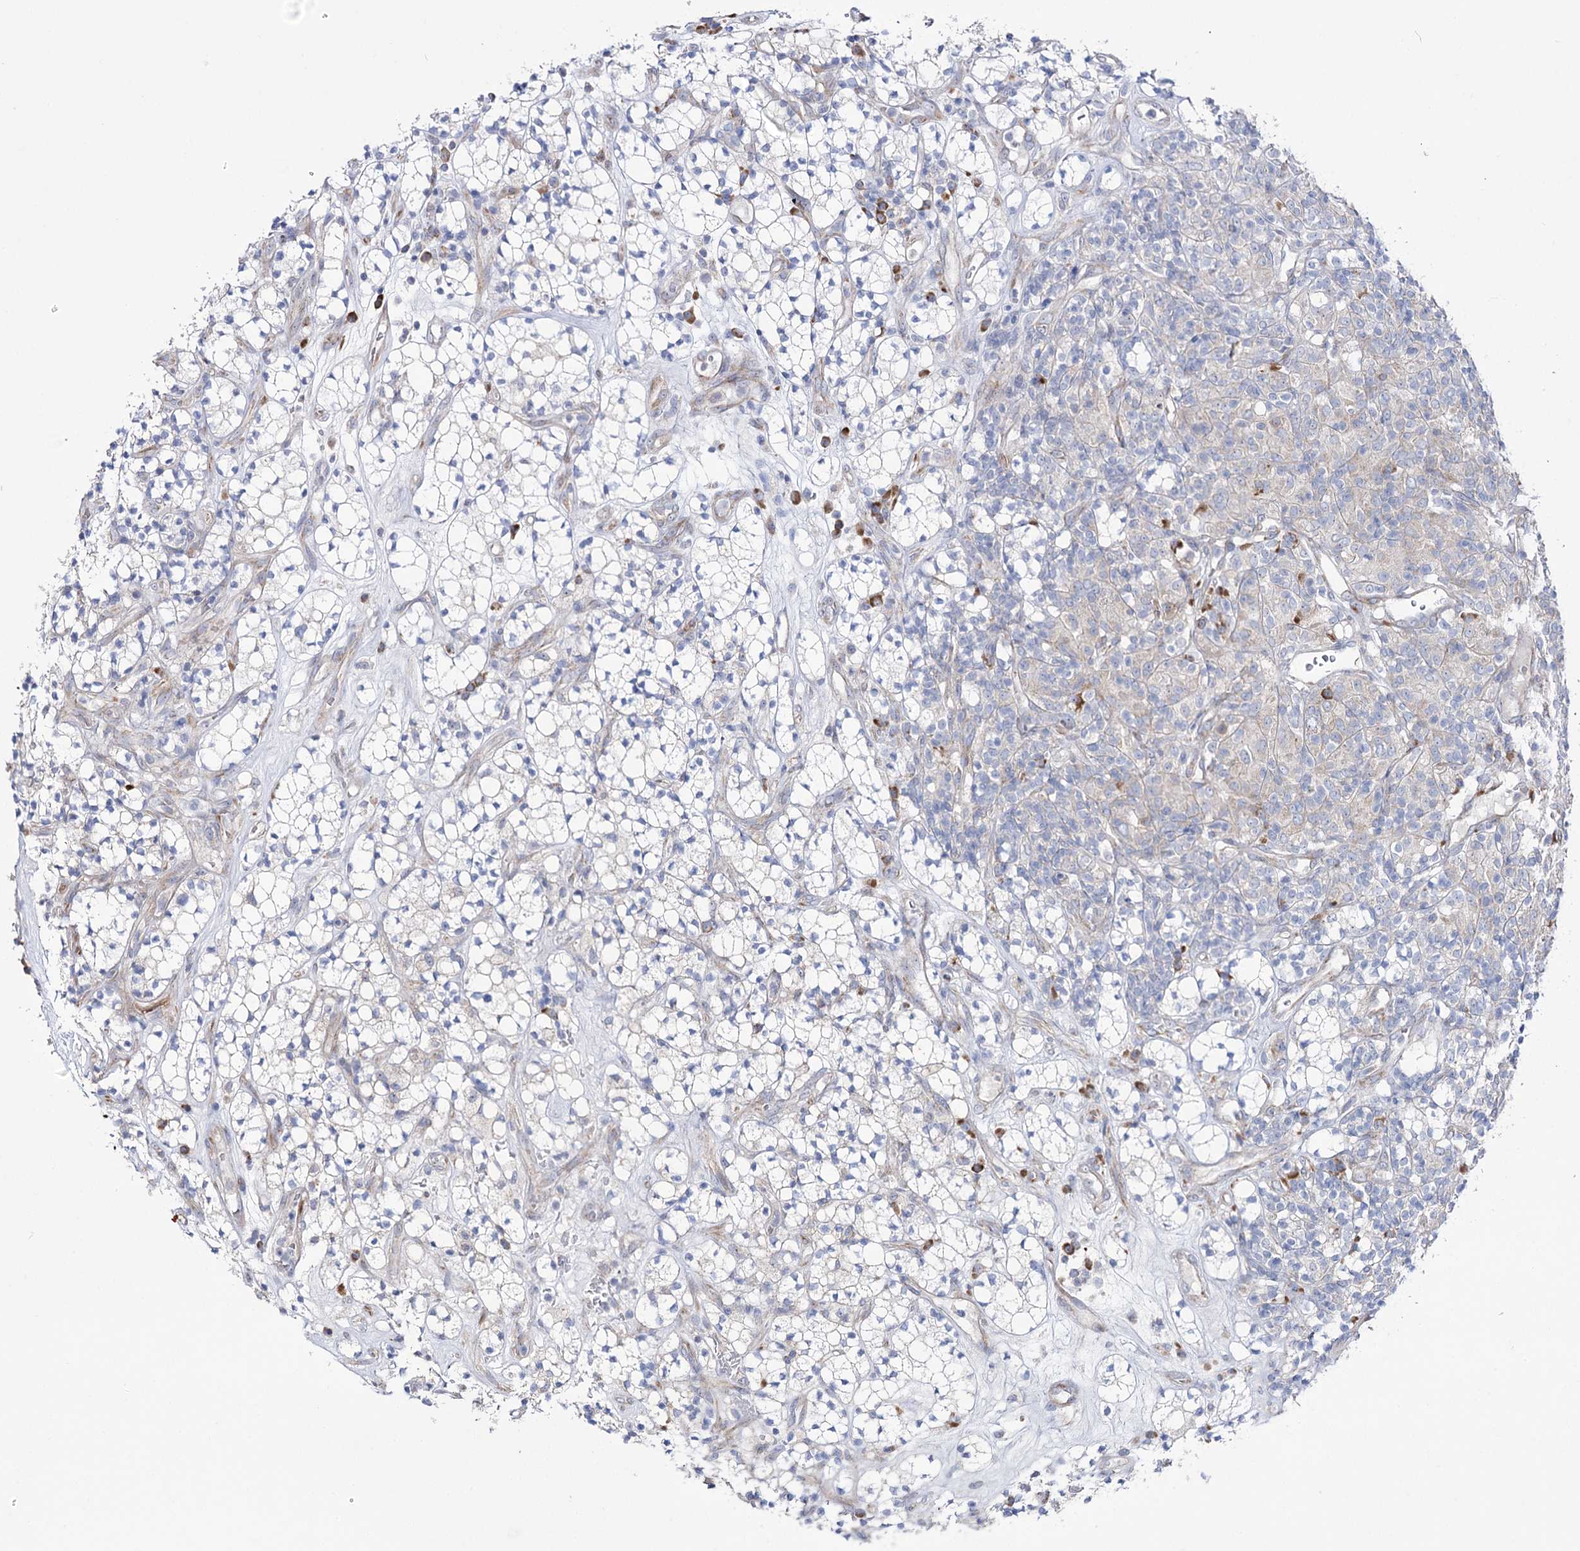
{"staining": {"intensity": "negative", "quantity": "none", "location": "none"}, "tissue": "renal cancer", "cell_type": "Tumor cells", "image_type": "cancer", "snomed": [{"axis": "morphology", "description": "Adenocarcinoma, NOS"}, {"axis": "topography", "description": "Kidney"}], "caption": "Immunohistochemistry of renal cancer (adenocarcinoma) exhibits no staining in tumor cells. (Brightfield microscopy of DAB (3,3'-diaminobenzidine) immunohistochemistry (IHC) at high magnification).", "gene": "METTL5", "patient": {"sex": "male", "age": 77}}